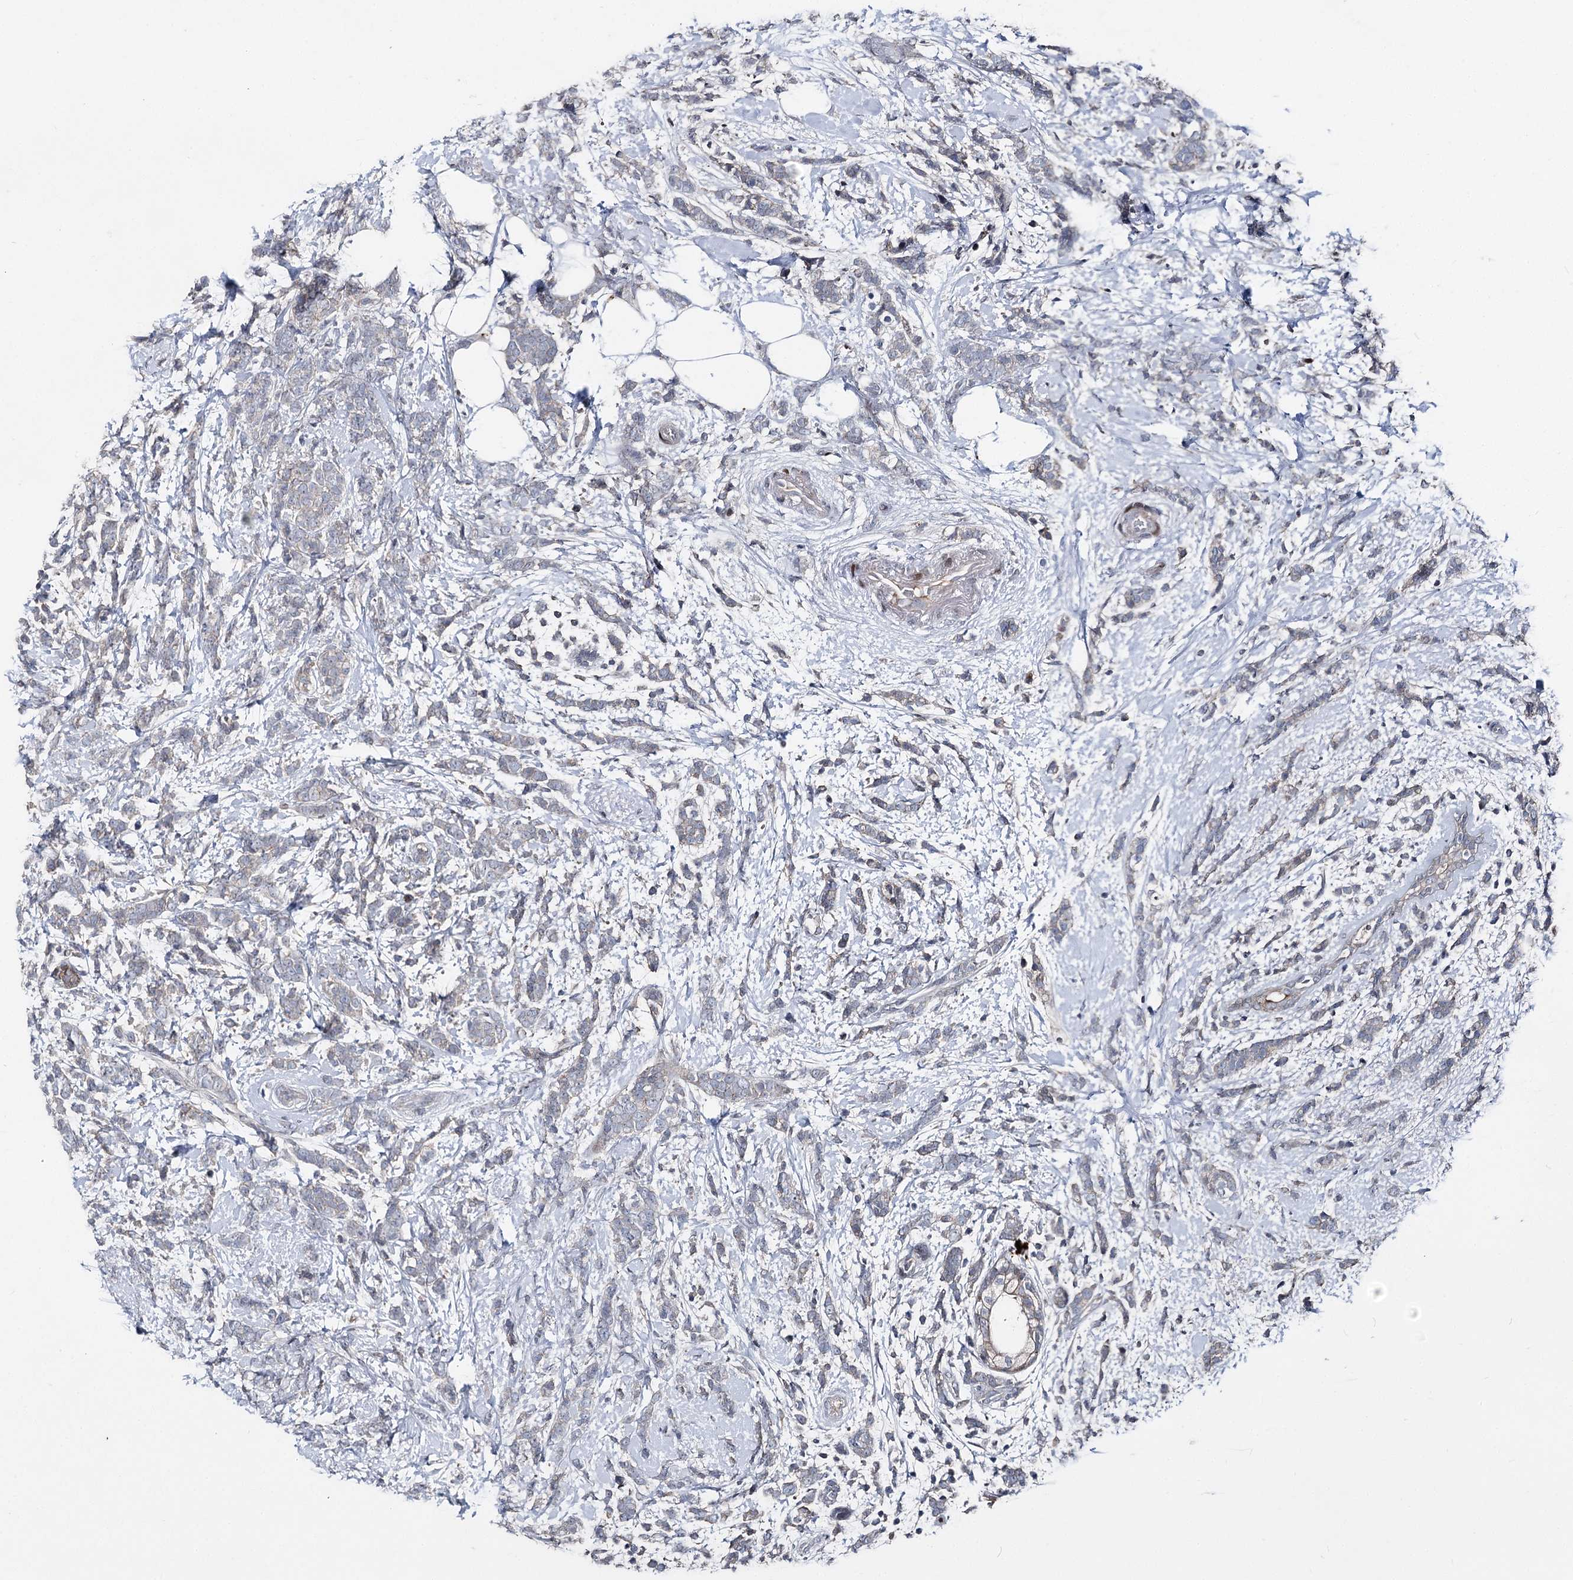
{"staining": {"intensity": "negative", "quantity": "none", "location": "none"}, "tissue": "breast cancer", "cell_type": "Tumor cells", "image_type": "cancer", "snomed": [{"axis": "morphology", "description": "Lobular carcinoma"}, {"axis": "topography", "description": "Breast"}], "caption": "High power microscopy micrograph of an IHC histopathology image of breast lobular carcinoma, revealing no significant positivity in tumor cells.", "gene": "ITFG2", "patient": {"sex": "female", "age": 58}}